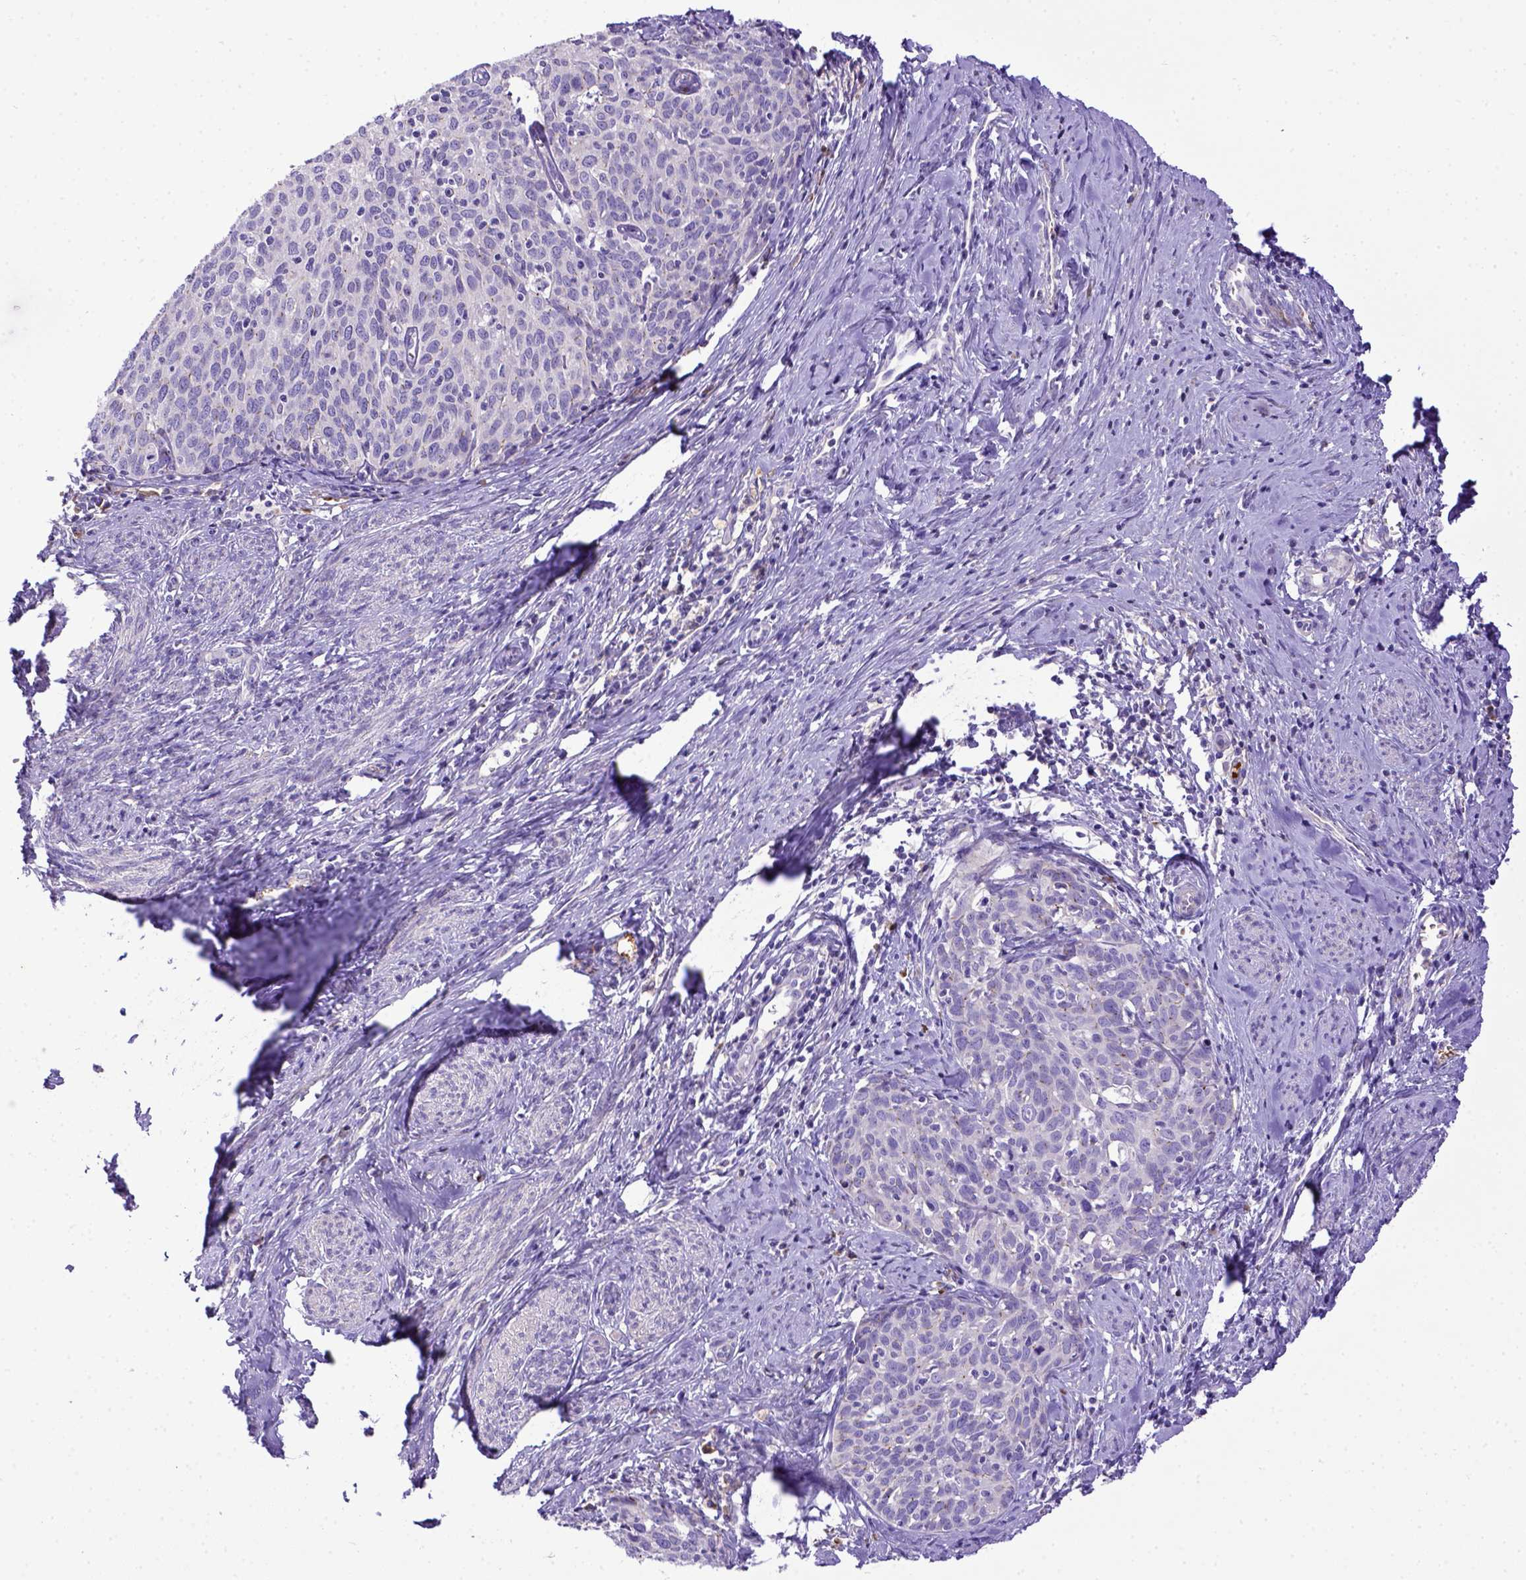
{"staining": {"intensity": "negative", "quantity": "none", "location": "none"}, "tissue": "cervical cancer", "cell_type": "Tumor cells", "image_type": "cancer", "snomed": [{"axis": "morphology", "description": "Squamous cell carcinoma, NOS"}, {"axis": "topography", "description": "Cervix"}], "caption": "This is an immunohistochemistry histopathology image of cervical squamous cell carcinoma. There is no positivity in tumor cells.", "gene": "CFAP300", "patient": {"sex": "female", "age": 62}}